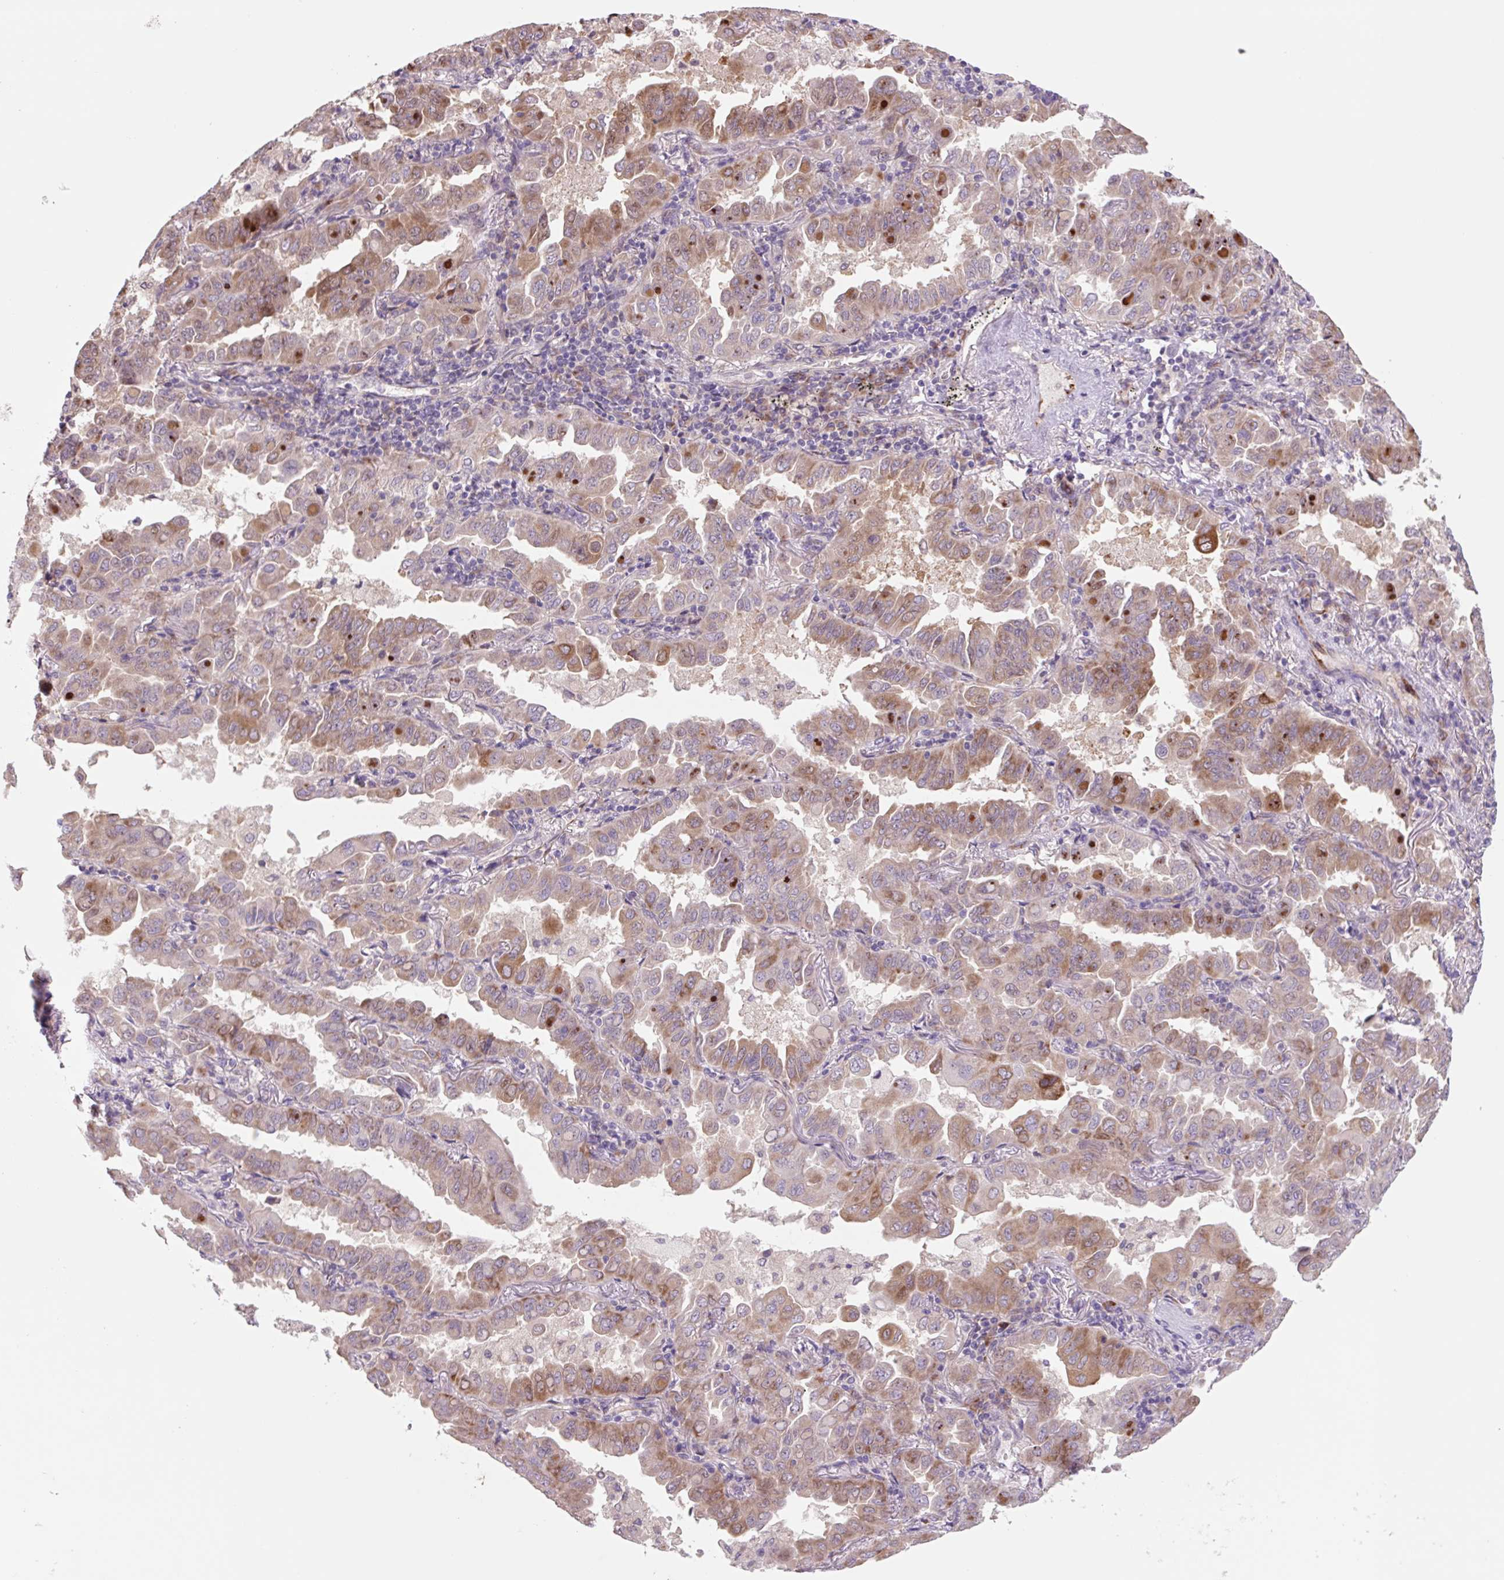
{"staining": {"intensity": "strong", "quantity": "25%-75%", "location": "cytoplasmic/membranous"}, "tissue": "lung cancer", "cell_type": "Tumor cells", "image_type": "cancer", "snomed": [{"axis": "morphology", "description": "Adenocarcinoma, NOS"}, {"axis": "topography", "description": "Lung"}], "caption": "Immunohistochemical staining of adenocarcinoma (lung) displays high levels of strong cytoplasmic/membranous protein positivity in about 25%-75% of tumor cells.", "gene": "PLA2G4A", "patient": {"sex": "male", "age": 64}}